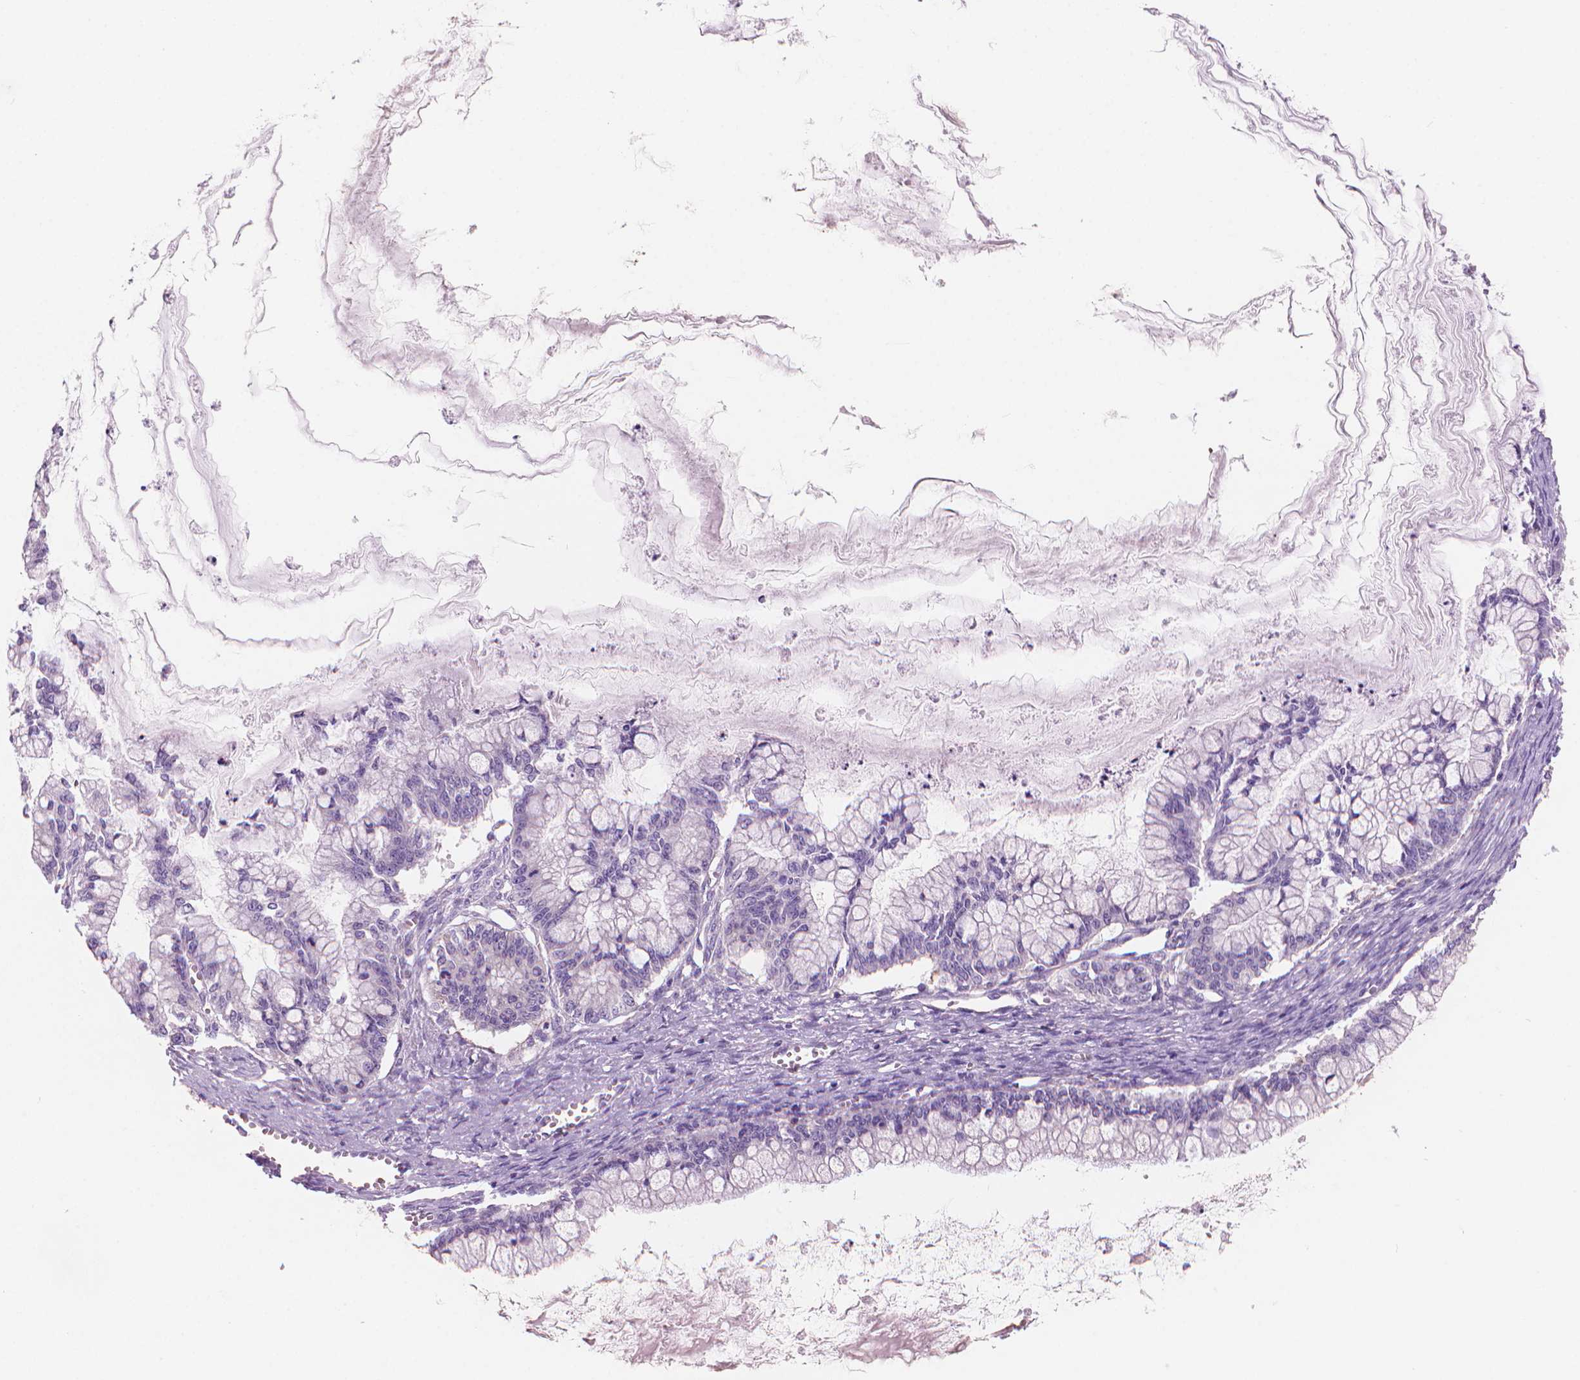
{"staining": {"intensity": "negative", "quantity": "none", "location": "none"}, "tissue": "ovarian cancer", "cell_type": "Tumor cells", "image_type": "cancer", "snomed": [{"axis": "morphology", "description": "Cystadenocarcinoma, mucinous, NOS"}, {"axis": "topography", "description": "Ovary"}], "caption": "High magnification brightfield microscopy of mucinous cystadenocarcinoma (ovarian) stained with DAB (brown) and counterstained with hematoxylin (blue): tumor cells show no significant staining.", "gene": "ENSG00000187186", "patient": {"sex": "female", "age": 67}}